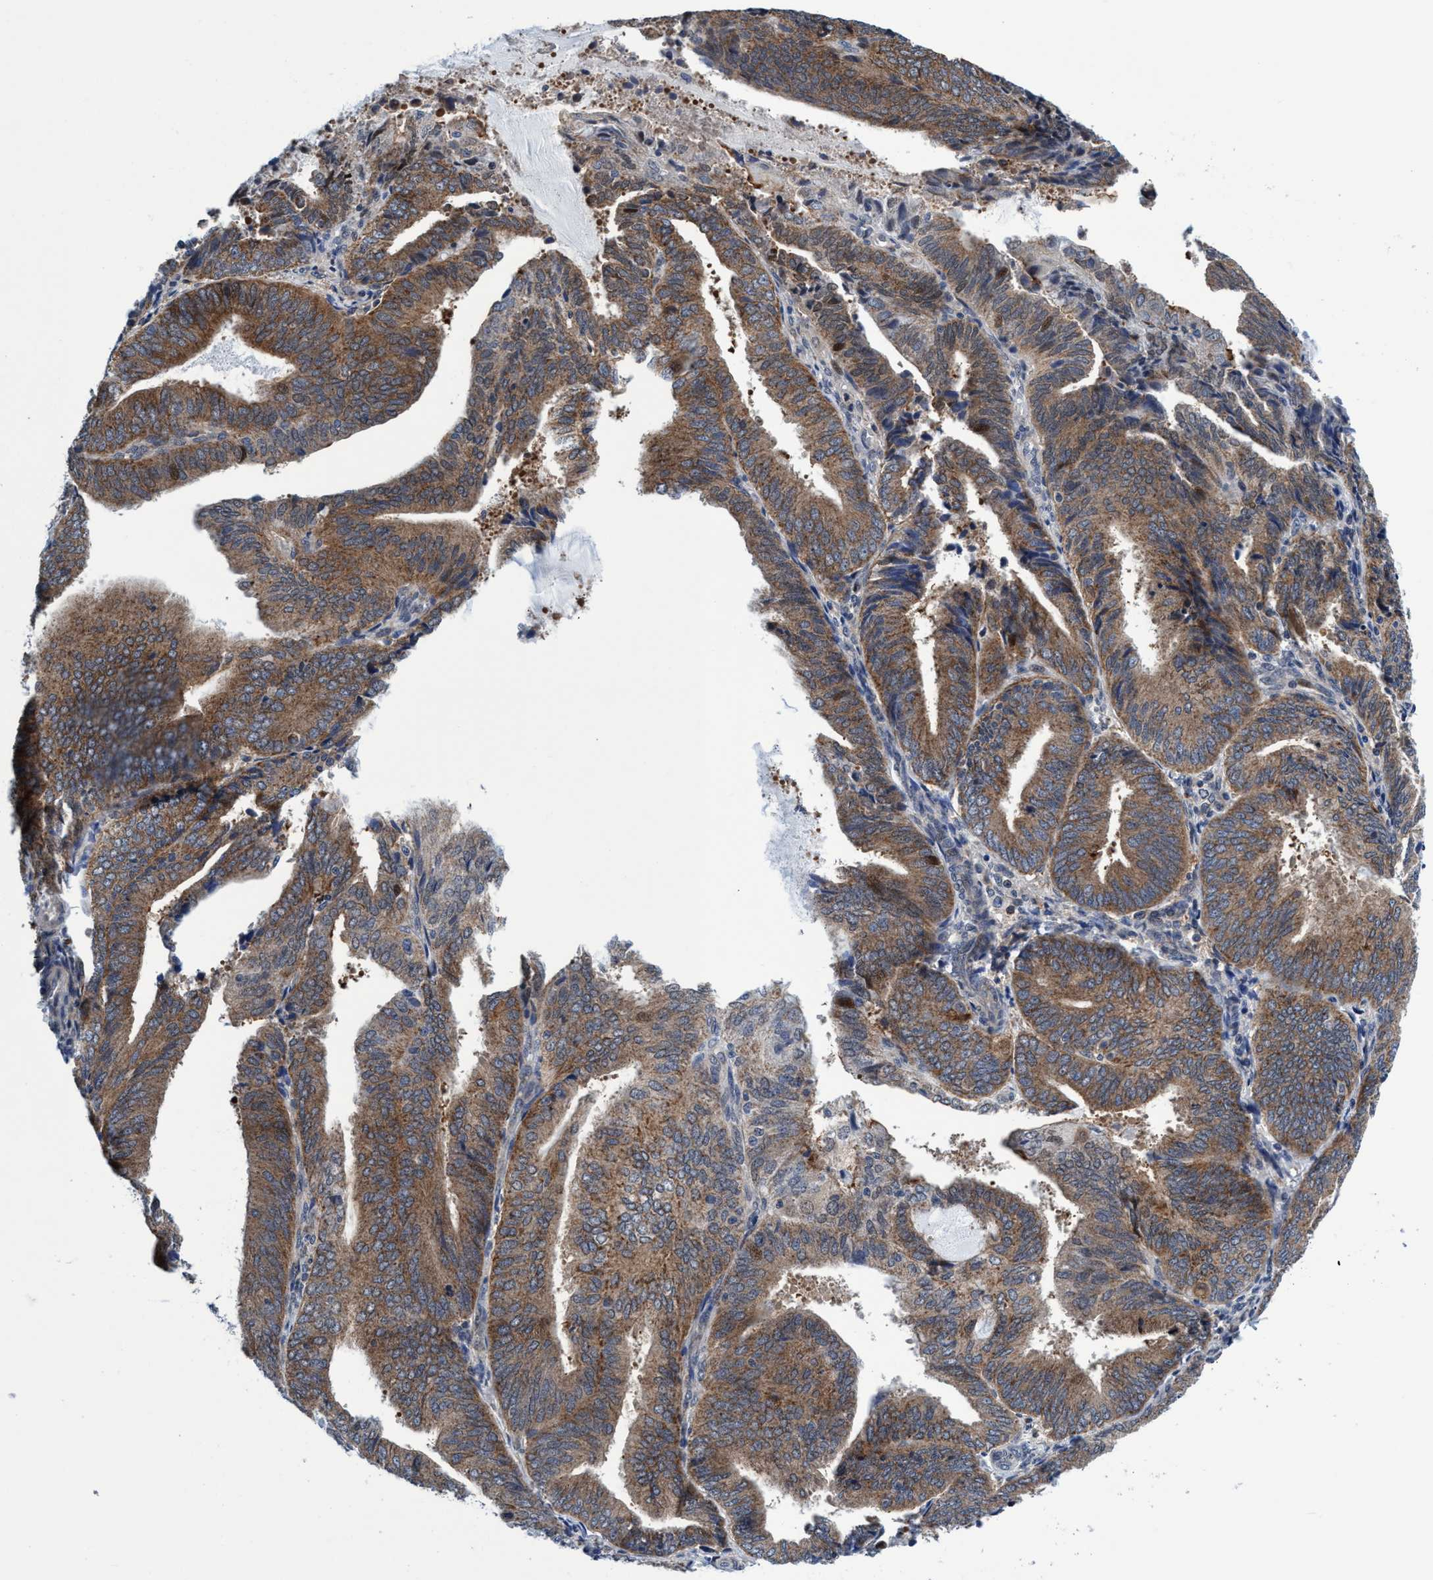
{"staining": {"intensity": "moderate", "quantity": ">75%", "location": "cytoplasmic/membranous"}, "tissue": "endometrial cancer", "cell_type": "Tumor cells", "image_type": "cancer", "snomed": [{"axis": "morphology", "description": "Adenocarcinoma, NOS"}, {"axis": "topography", "description": "Endometrium"}], "caption": "Endometrial adenocarcinoma tissue exhibits moderate cytoplasmic/membranous staining in about >75% of tumor cells, visualized by immunohistochemistry.", "gene": "AGAP2", "patient": {"sex": "female", "age": 81}}